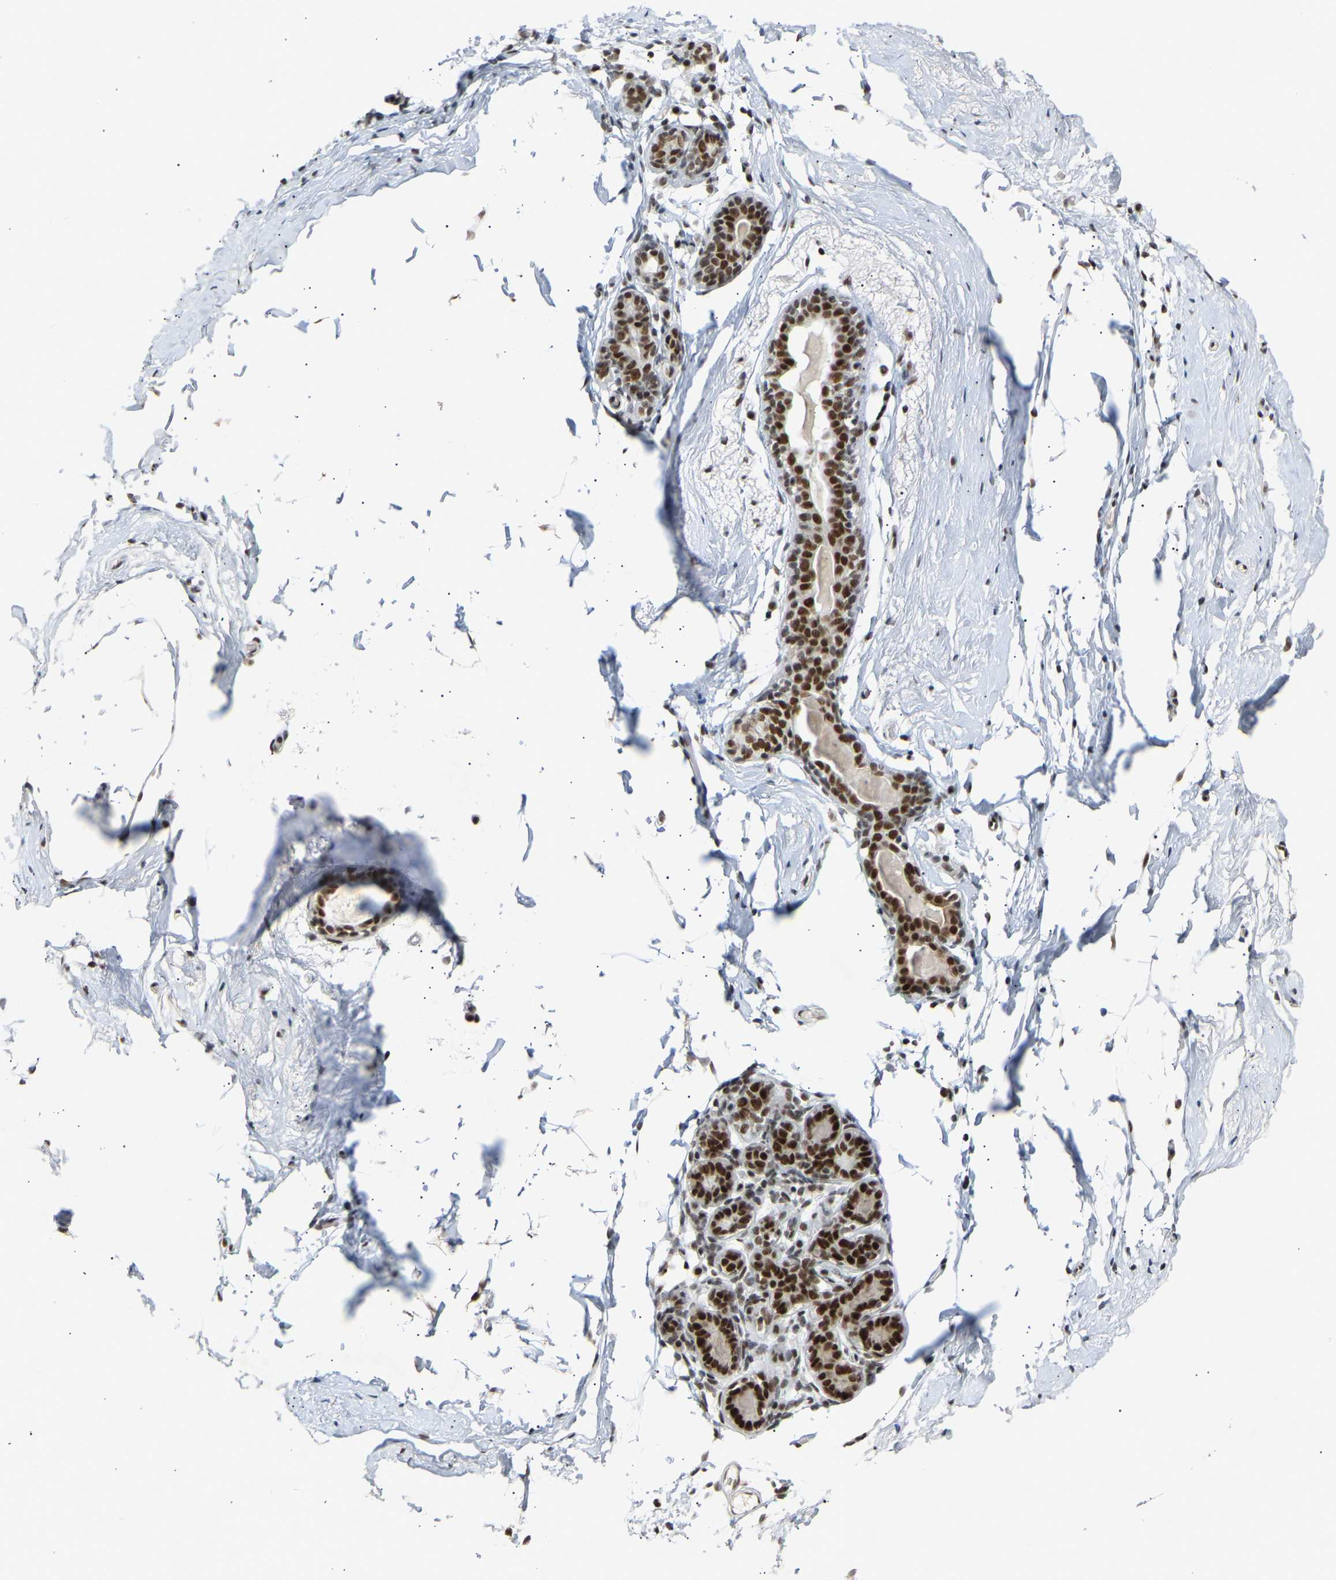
{"staining": {"intensity": "moderate", "quantity": ">75%", "location": "nuclear"}, "tissue": "breast", "cell_type": "Adipocytes", "image_type": "normal", "snomed": [{"axis": "morphology", "description": "Normal tissue, NOS"}, {"axis": "topography", "description": "Breast"}], "caption": "Adipocytes display medium levels of moderate nuclear positivity in approximately >75% of cells in unremarkable human breast.", "gene": "NELFB", "patient": {"sex": "female", "age": 62}}